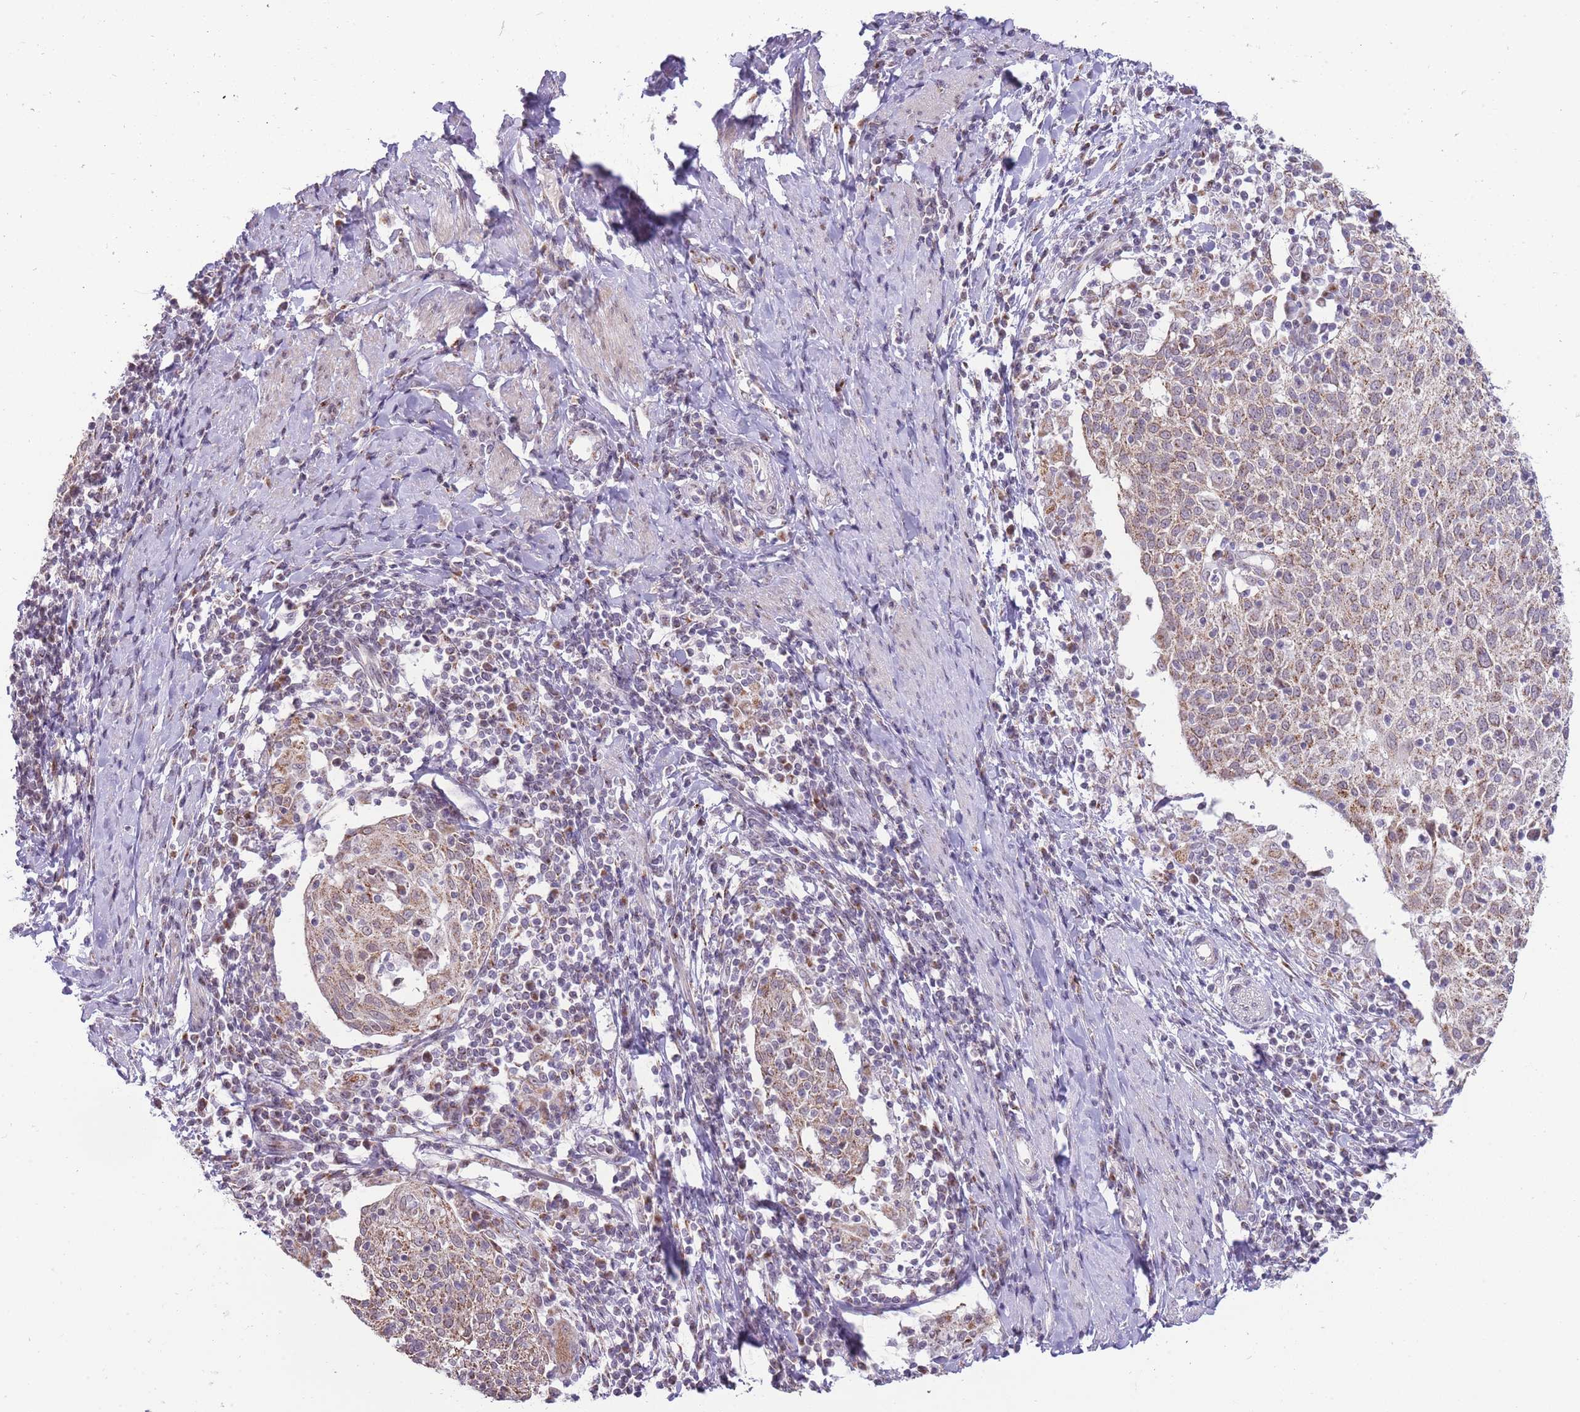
{"staining": {"intensity": "moderate", "quantity": ">75%", "location": "cytoplasmic/membranous"}, "tissue": "cervical cancer", "cell_type": "Tumor cells", "image_type": "cancer", "snomed": [{"axis": "morphology", "description": "Squamous cell carcinoma, NOS"}, {"axis": "topography", "description": "Cervix"}], "caption": "Moderate cytoplasmic/membranous staining for a protein is seen in approximately >75% of tumor cells of cervical cancer using immunohistochemistry.", "gene": "NELL1", "patient": {"sex": "female", "age": 52}}